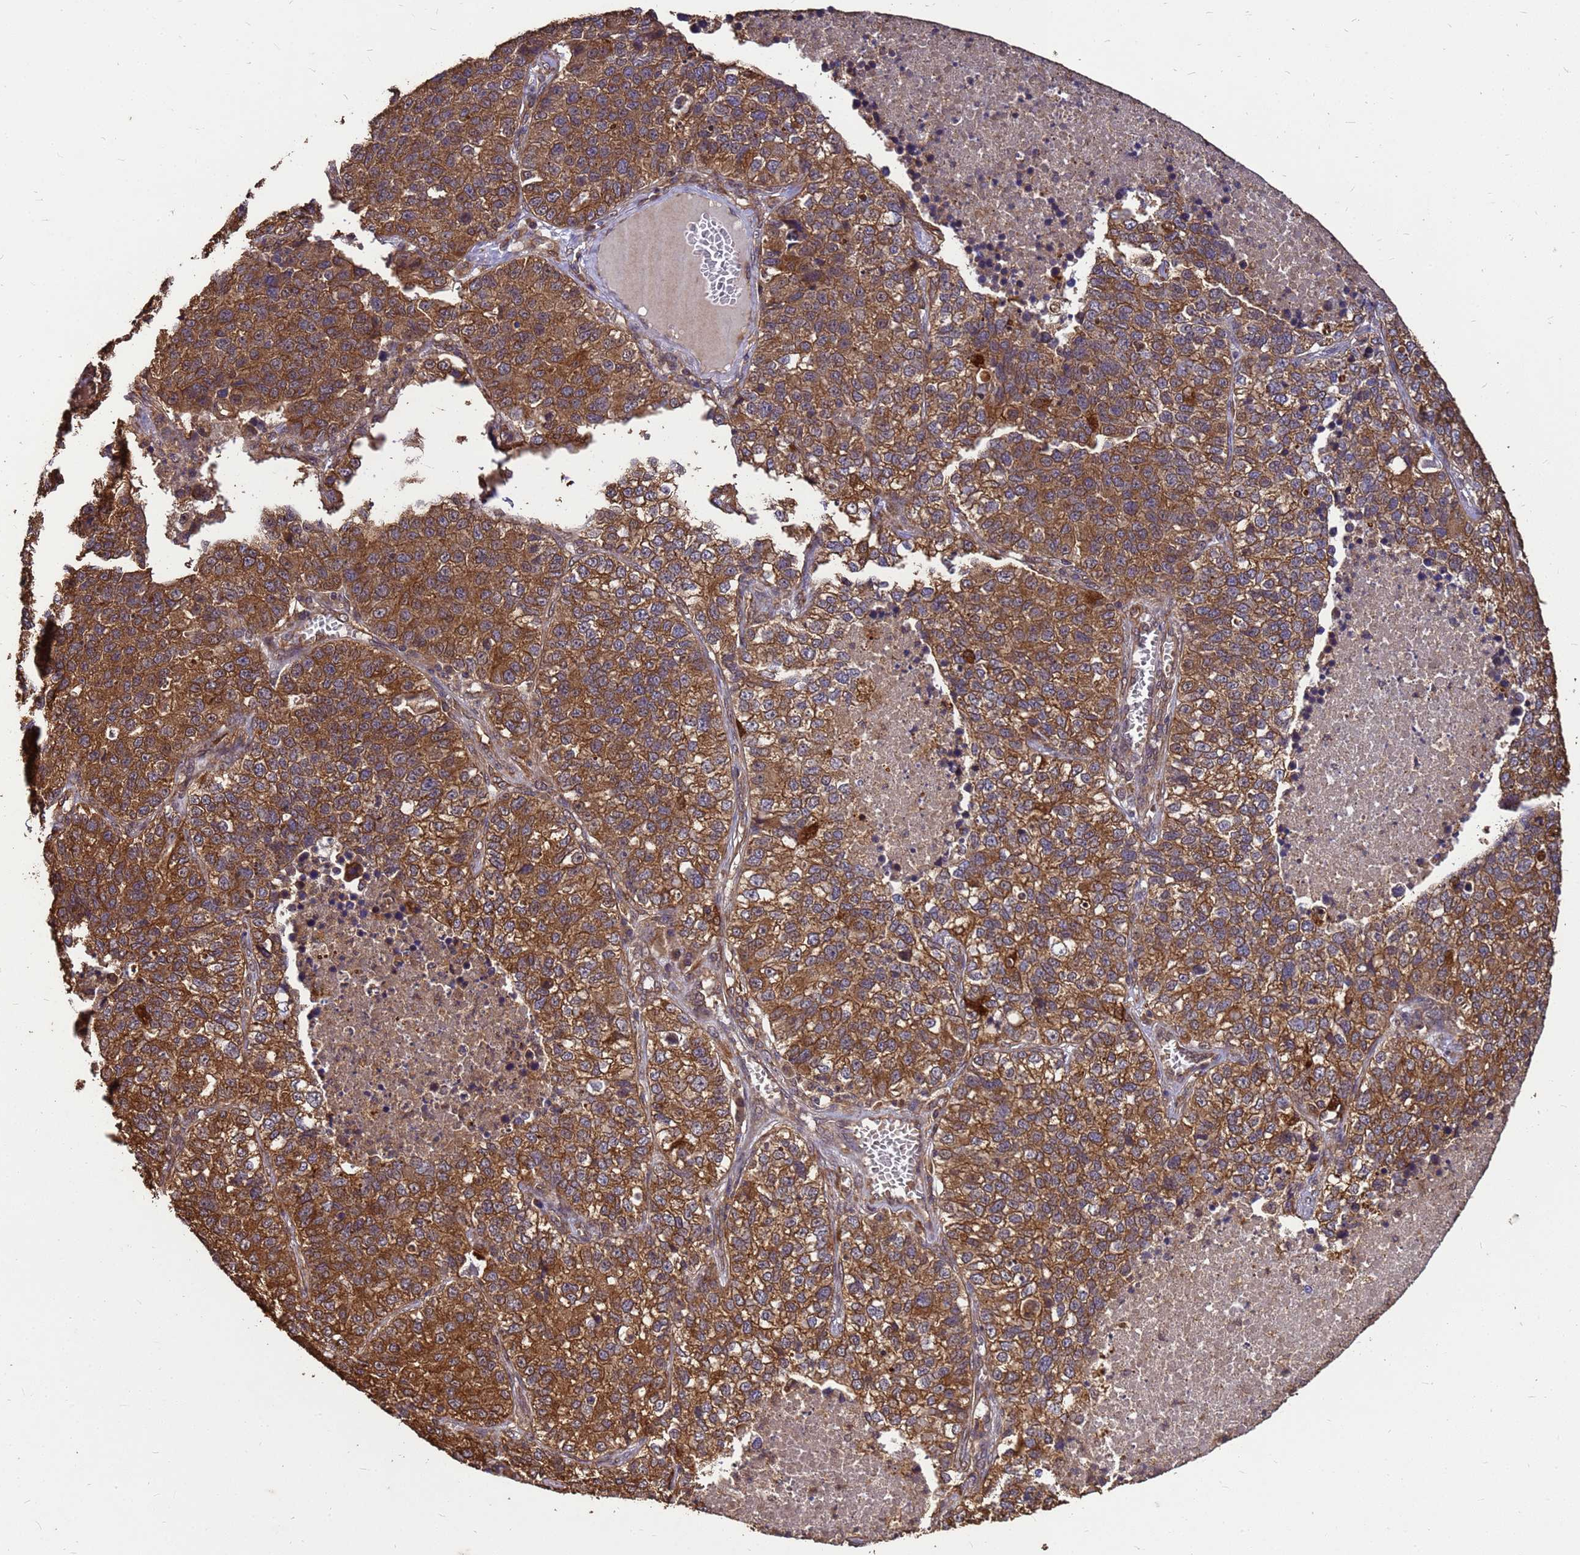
{"staining": {"intensity": "moderate", "quantity": ">75%", "location": "cytoplasmic/membranous"}, "tissue": "lung cancer", "cell_type": "Tumor cells", "image_type": "cancer", "snomed": [{"axis": "morphology", "description": "Adenocarcinoma, NOS"}, {"axis": "topography", "description": "Lung"}], "caption": "Protein positivity by immunohistochemistry (IHC) displays moderate cytoplasmic/membranous expression in about >75% of tumor cells in lung cancer.", "gene": "ZNF618", "patient": {"sex": "male", "age": 49}}